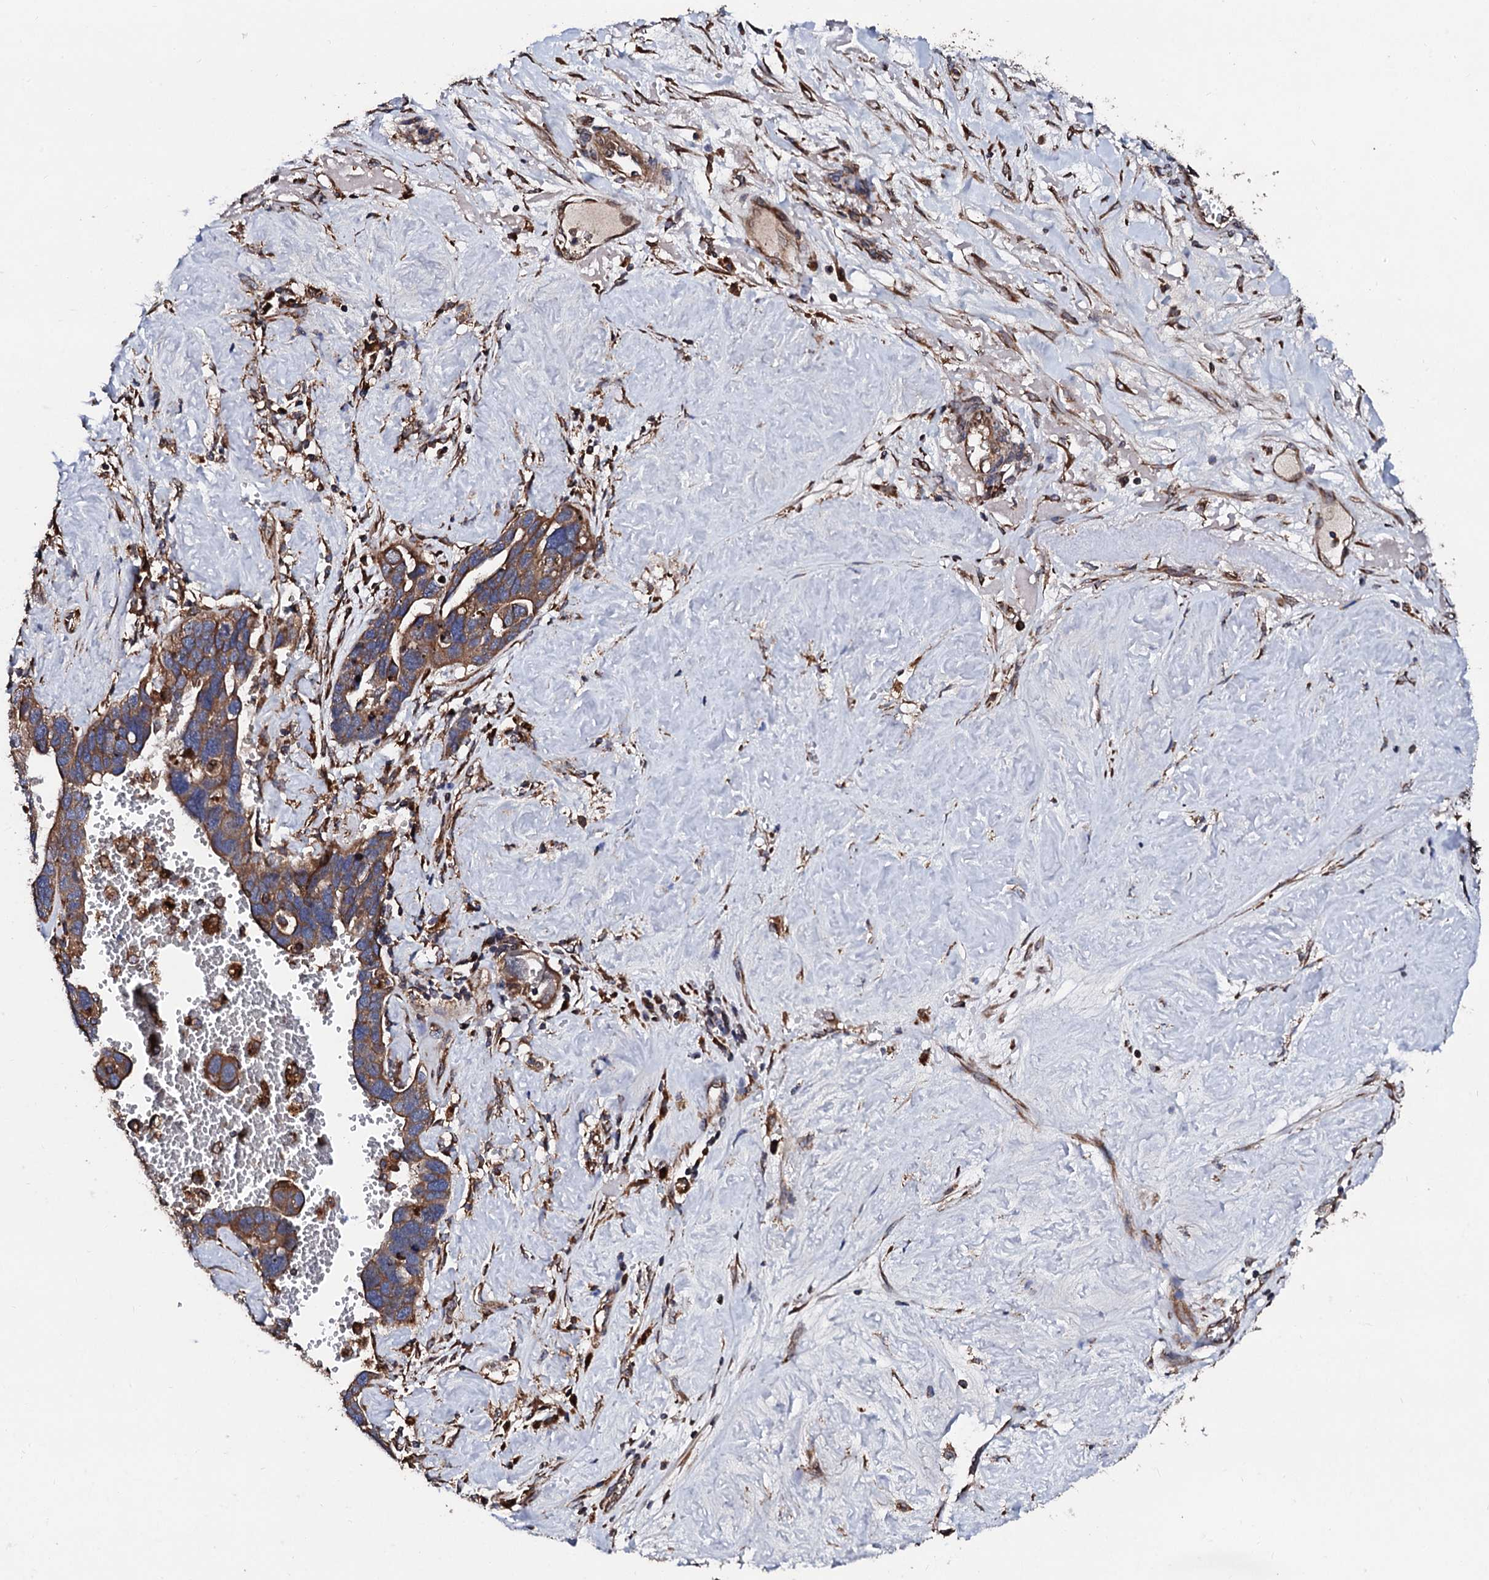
{"staining": {"intensity": "moderate", "quantity": ">75%", "location": "cytoplasmic/membranous"}, "tissue": "ovarian cancer", "cell_type": "Tumor cells", "image_type": "cancer", "snomed": [{"axis": "morphology", "description": "Cystadenocarcinoma, serous, NOS"}, {"axis": "topography", "description": "Ovary"}], "caption": "DAB (3,3'-diaminobenzidine) immunohistochemical staining of ovarian cancer reveals moderate cytoplasmic/membranous protein positivity in approximately >75% of tumor cells.", "gene": "CKAP5", "patient": {"sex": "female", "age": 54}}